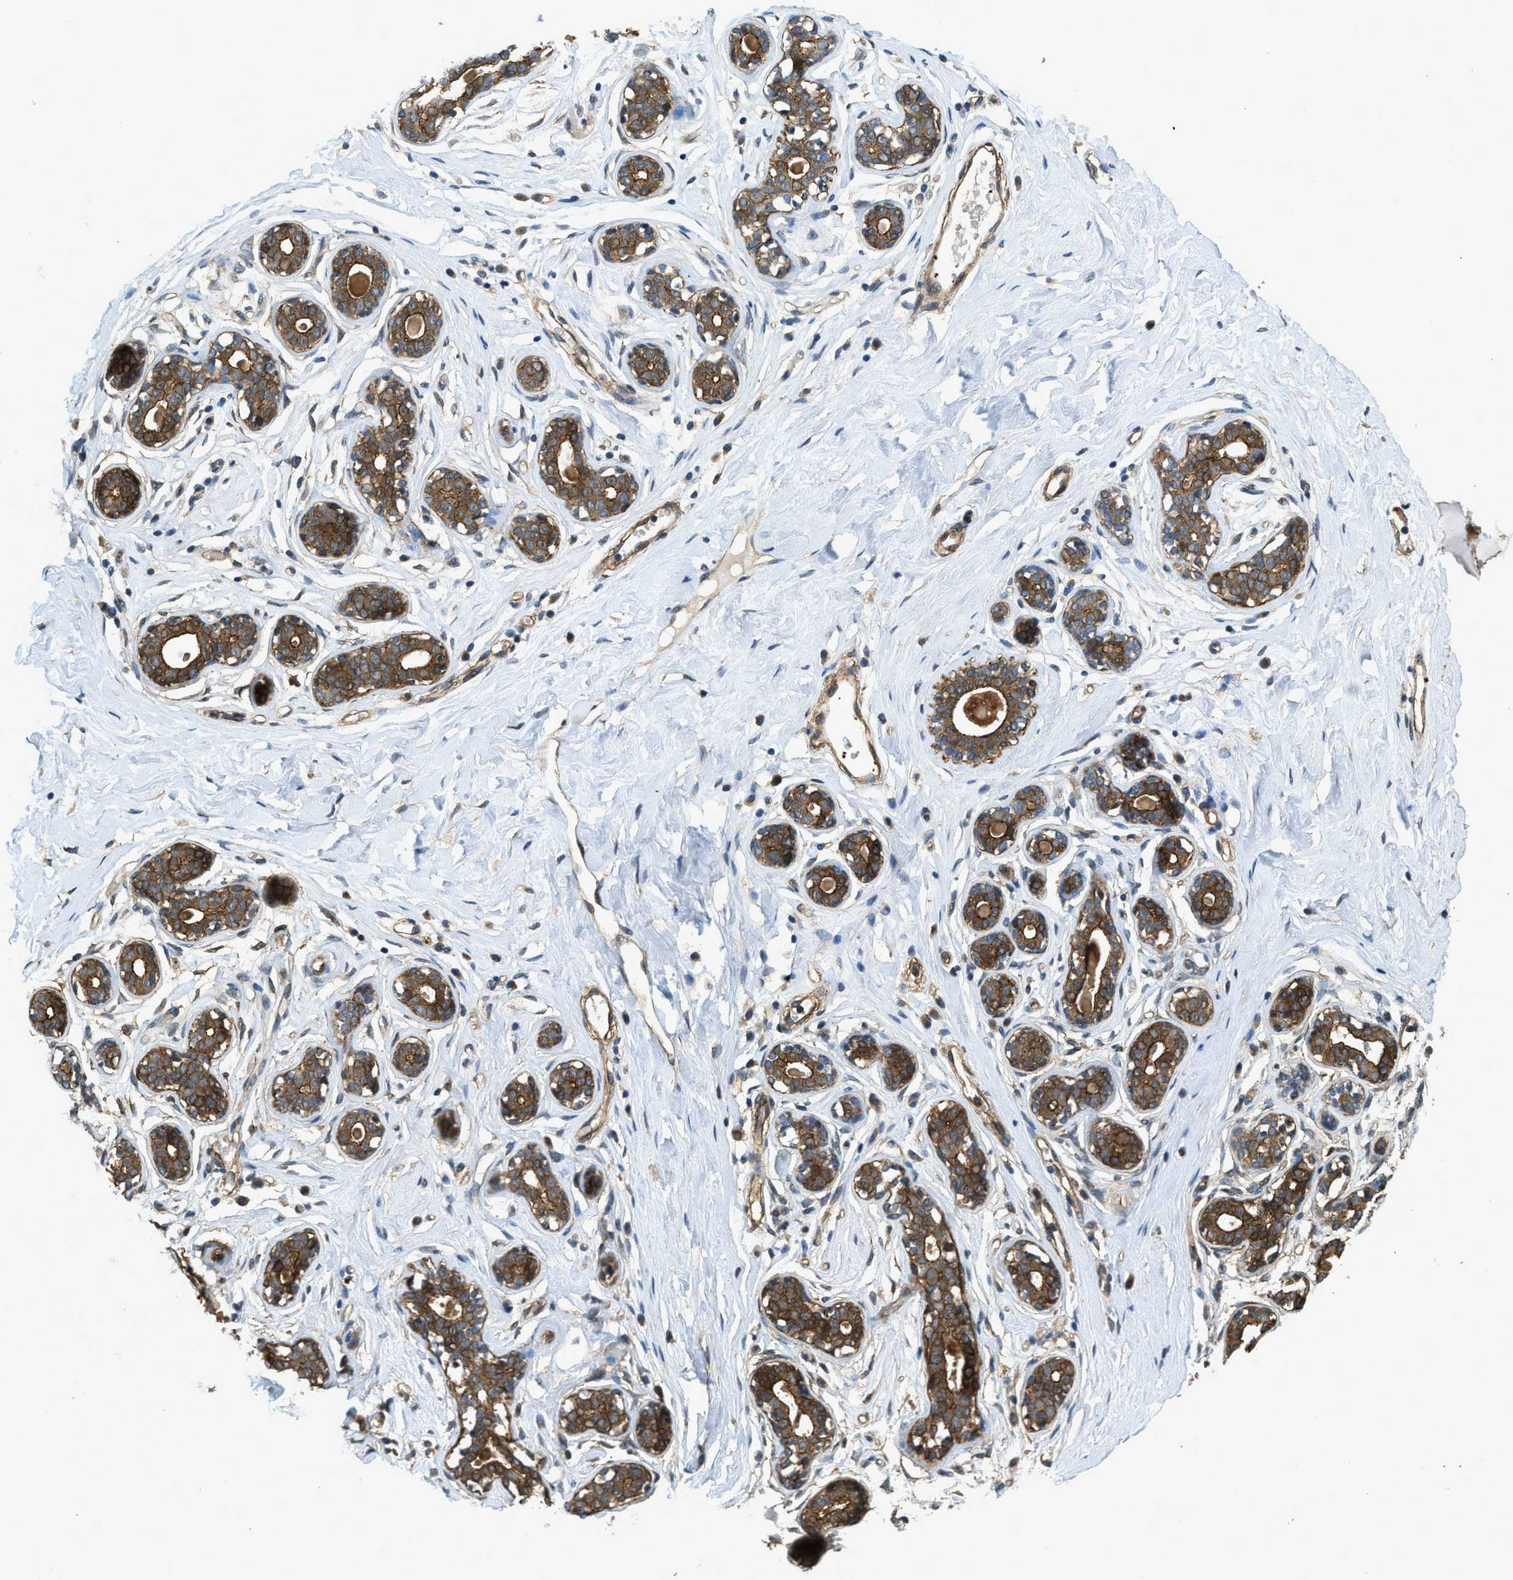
{"staining": {"intensity": "strong", "quantity": ">75%", "location": "cytoplasmic/membranous"}, "tissue": "breast", "cell_type": "Glandular cells", "image_type": "normal", "snomed": [{"axis": "morphology", "description": "Normal tissue, NOS"}, {"axis": "topography", "description": "Breast"}], "caption": "A photomicrograph showing strong cytoplasmic/membranous staining in about >75% of glandular cells in benign breast, as visualized by brown immunohistochemical staining.", "gene": "CGN", "patient": {"sex": "female", "age": 23}}